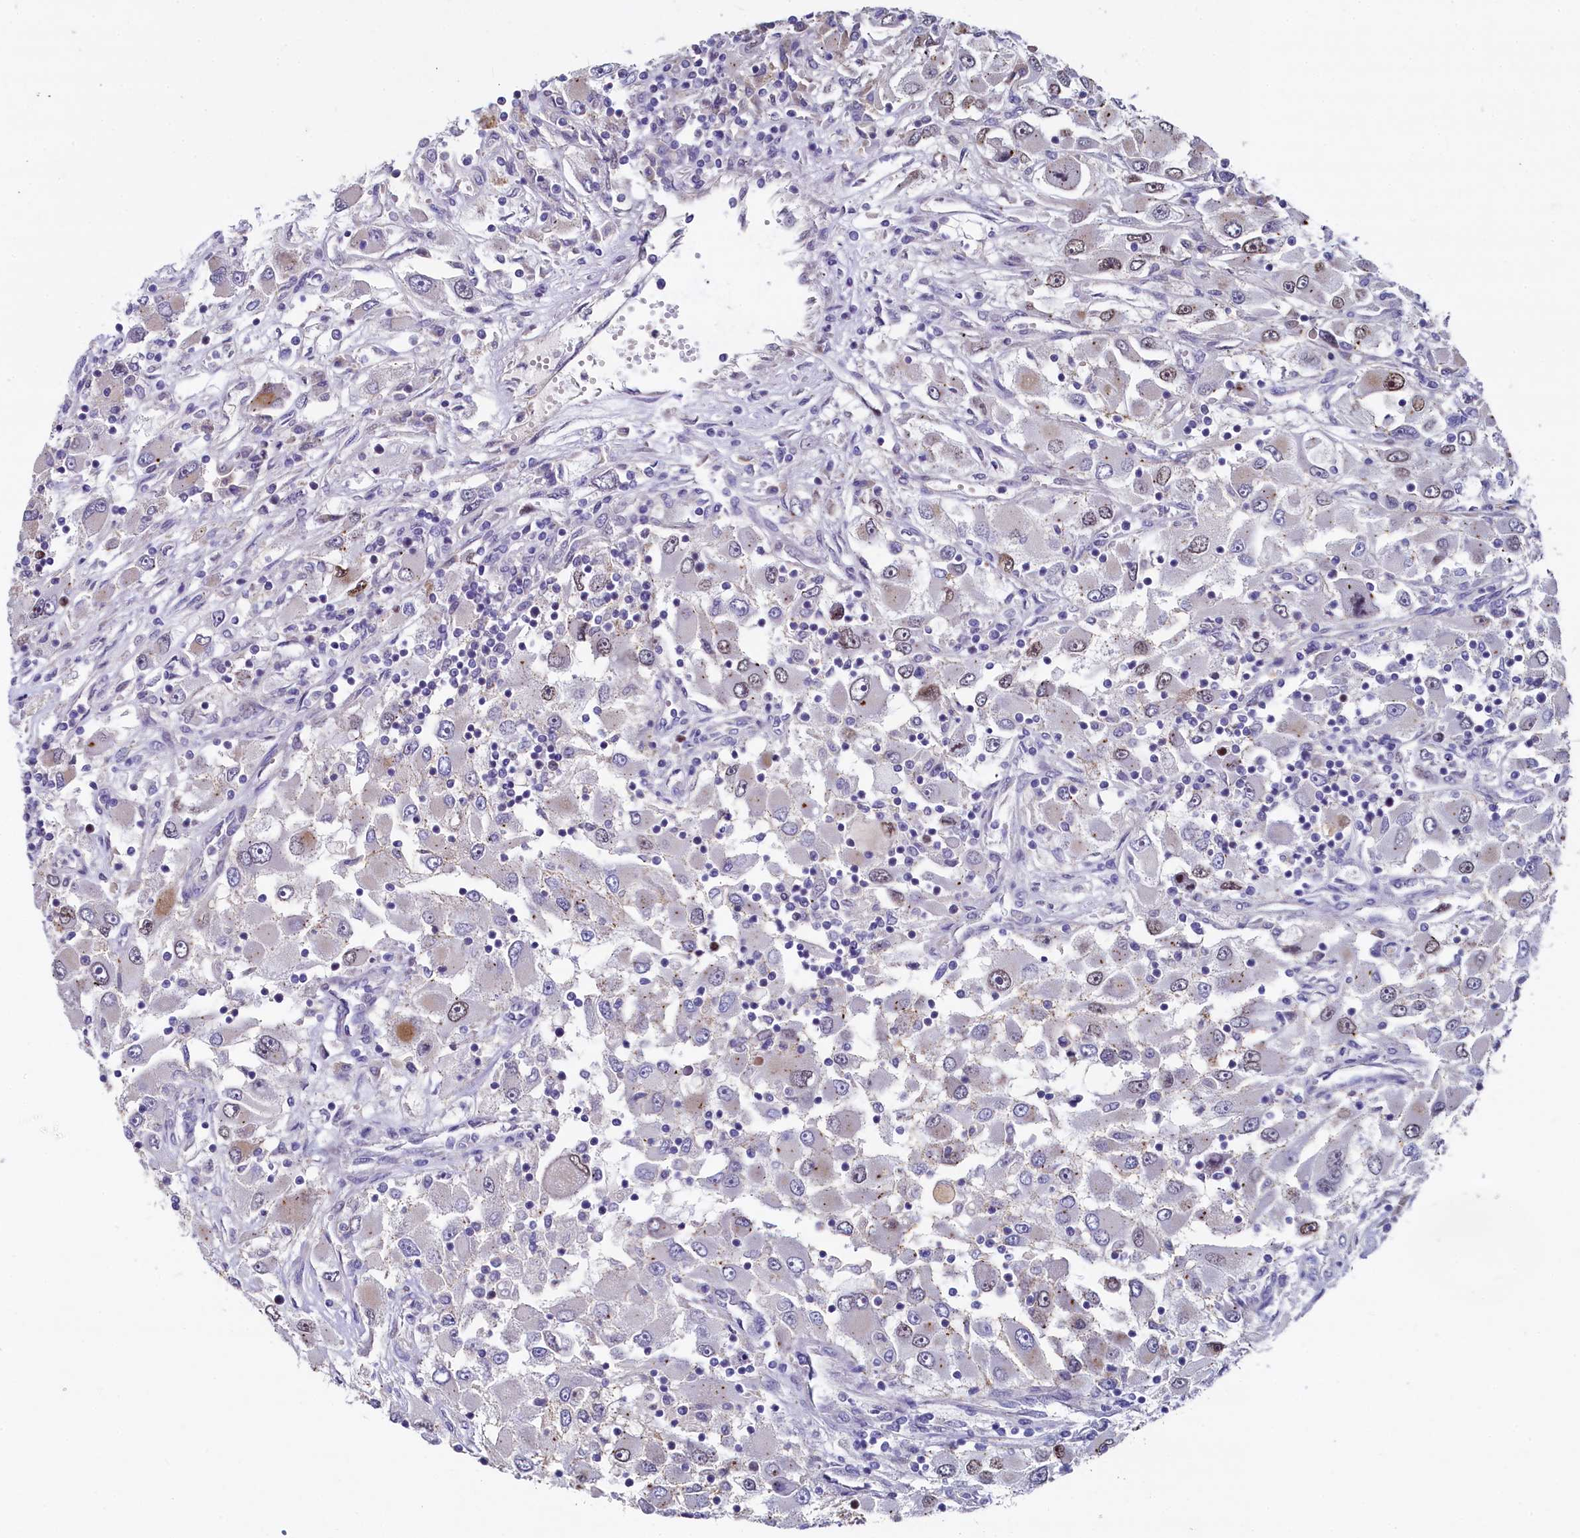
{"staining": {"intensity": "weak", "quantity": "<25%", "location": "nuclear"}, "tissue": "renal cancer", "cell_type": "Tumor cells", "image_type": "cancer", "snomed": [{"axis": "morphology", "description": "Adenocarcinoma, NOS"}, {"axis": "topography", "description": "Kidney"}], "caption": "Immunohistochemistry (IHC) micrograph of neoplastic tissue: renal adenocarcinoma stained with DAB reveals no significant protein expression in tumor cells. (DAB (3,3'-diaminobenzidine) IHC visualized using brightfield microscopy, high magnification).", "gene": "ASXL3", "patient": {"sex": "female", "age": 52}}